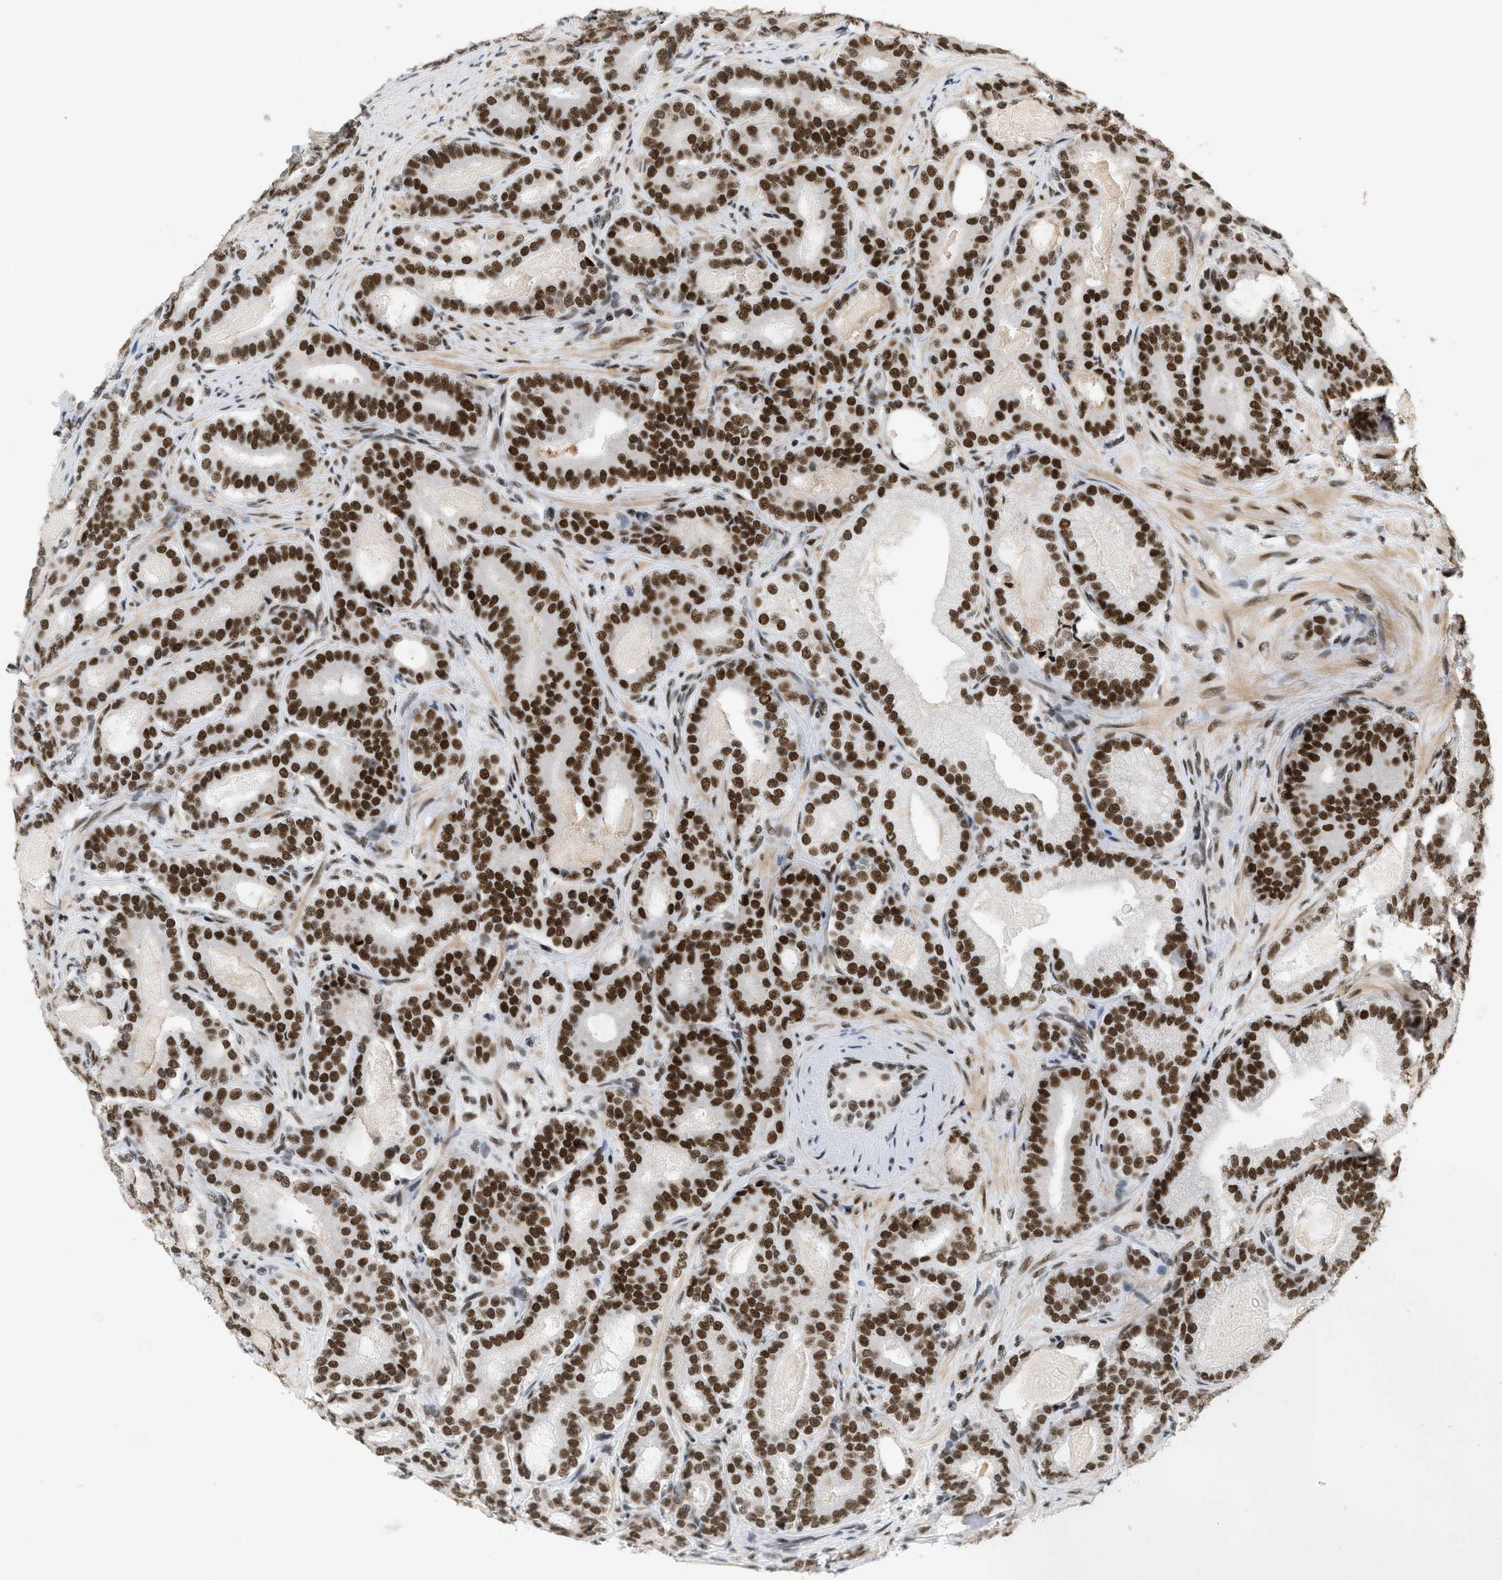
{"staining": {"intensity": "strong", "quantity": ">75%", "location": "nuclear"}, "tissue": "prostate cancer", "cell_type": "Tumor cells", "image_type": "cancer", "snomed": [{"axis": "morphology", "description": "Adenocarcinoma, High grade"}, {"axis": "topography", "description": "Prostate"}], "caption": "Strong nuclear protein expression is identified in approximately >75% of tumor cells in prostate cancer.", "gene": "SMARCB1", "patient": {"sex": "male", "age": 60}}